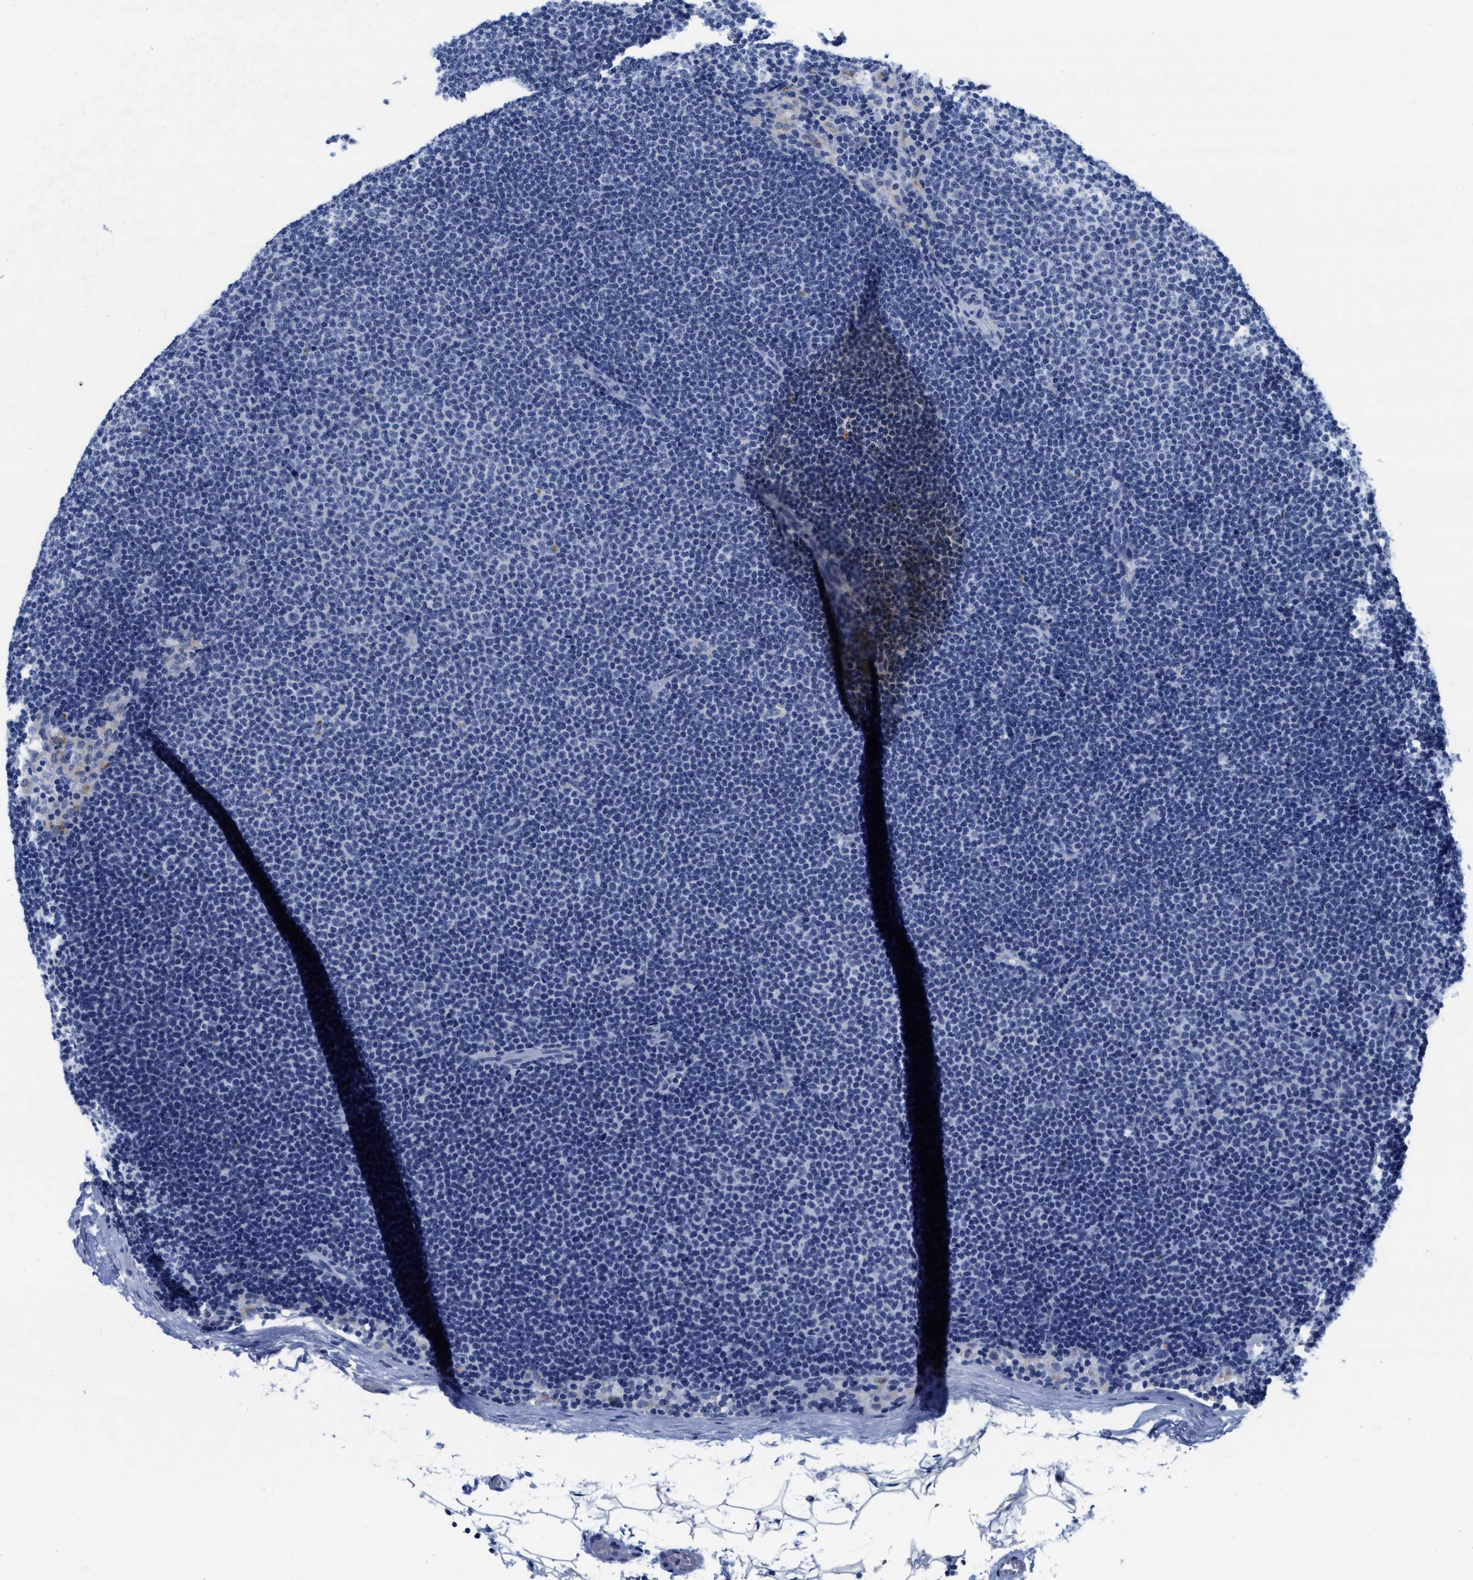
{"staining": {"intensity": "negative", "quantity": "none", "location": "none"}, "tissue": "lymphoma", "cell_type": "Tumor cells", "image_type": "cancer", "snomed": [{"axis": "morphology", "description": "Malignant lymphoma, non-Hodgkin's type, Low grade"}, {"axis": "topography", "description": "Lymph node"}], "caption": "IHC of human malignant lymphoma, non-Hodgkin's type (low-grade) demonstrates no expression in tumor cells.", "gene": "TTC3", "patient": {"sex": "female", "age": 53}}